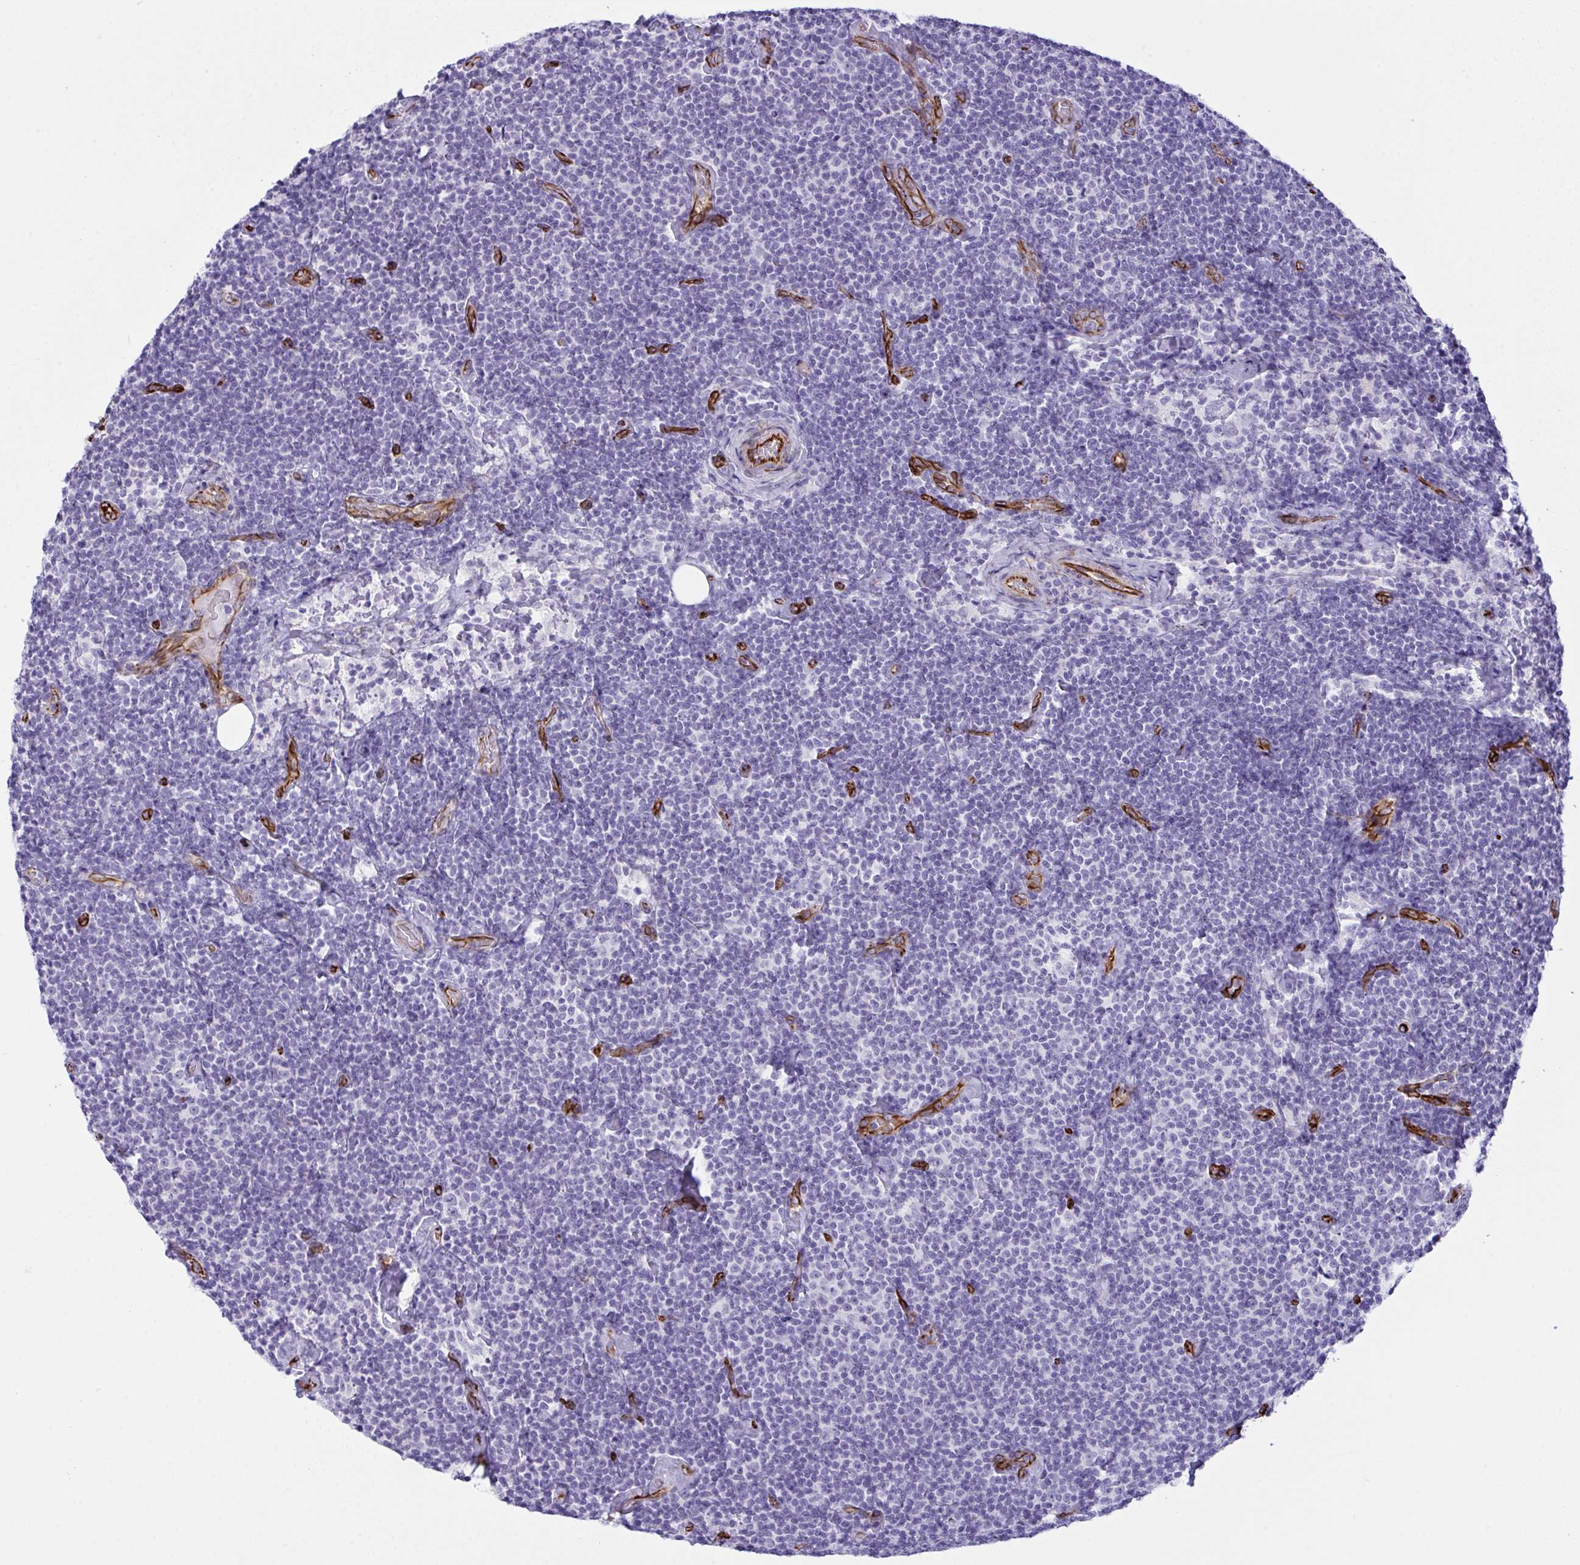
{"staining": {"intensity": "negative", "quantity": "none", "location": "none"}, "tissue": "lymphoma", "cell_type": "Tumor cells", "image_type": "cancer", "snomed": [{"axis": "morphology", "description": "Malignant lymphoma, non-Hodgkin's type, Low grade"}, {"axis": "topography", "description": "Lymph node"}], "caption": "Histopathology image shows no significant protein staining in tumor cells of malignant lymphoma, non-Hodgkin's type (low-grade).", "gene": "SLC35B1", "patient": {"sex": "male", "age": 81}}